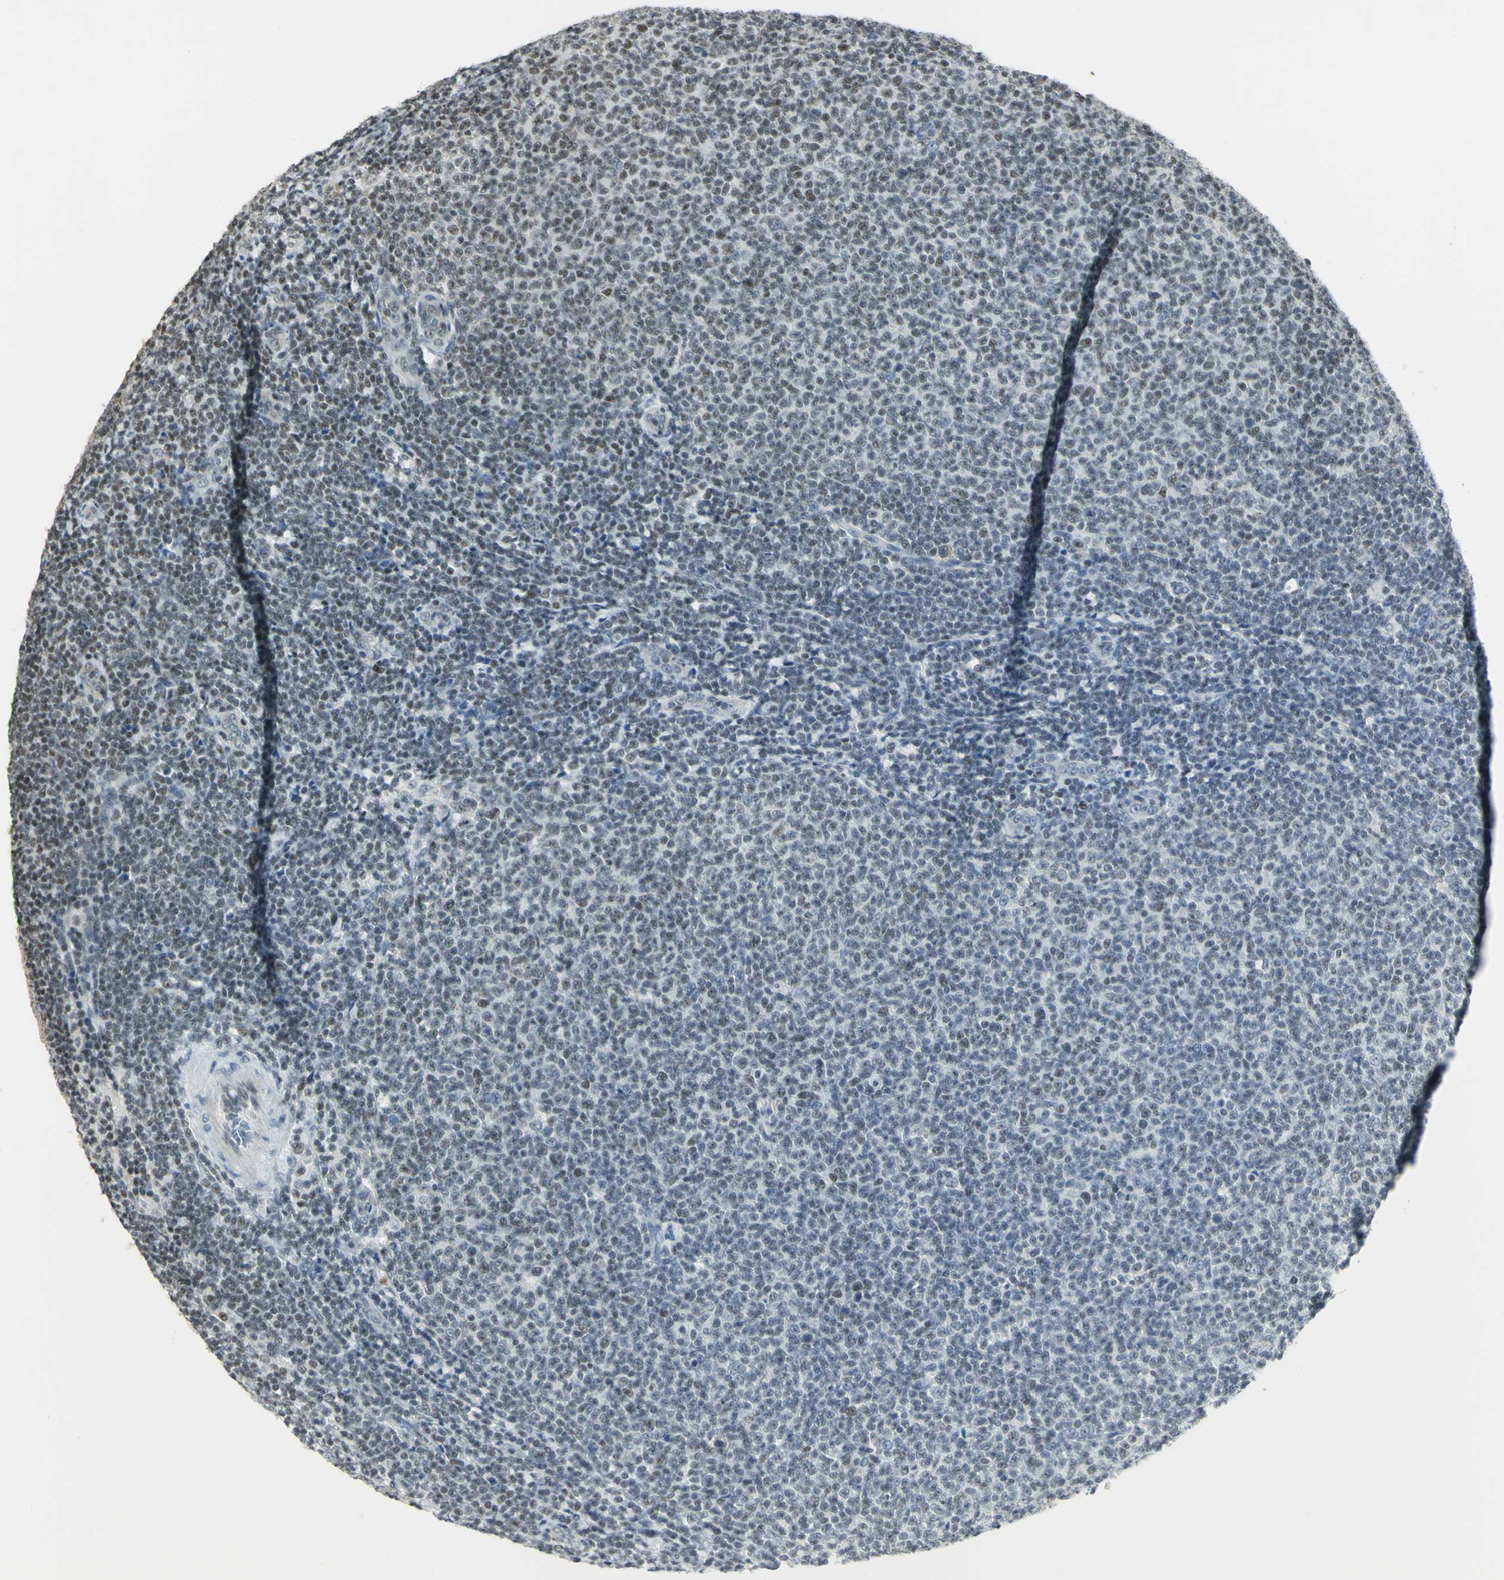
{"staining": {"intensity": "negative", "quantity": "none", "location": "none"}, "tissue": "lymphoma", "cell_type": "Tumor cells", "image_type": "cancer", "snomed": [{"axis": "morphology", "description": "Malignant lymphoma, non-Hodgkin's type, Low grade"}, {"axis": "topography", "description": "Lymph node"}], "caption": "A histopathology image of lymphoma stained for a protein exhibits no brown staining in tumor cells.", "gene": "ELF1", "patient": {"sex": "male", "age": 66}}